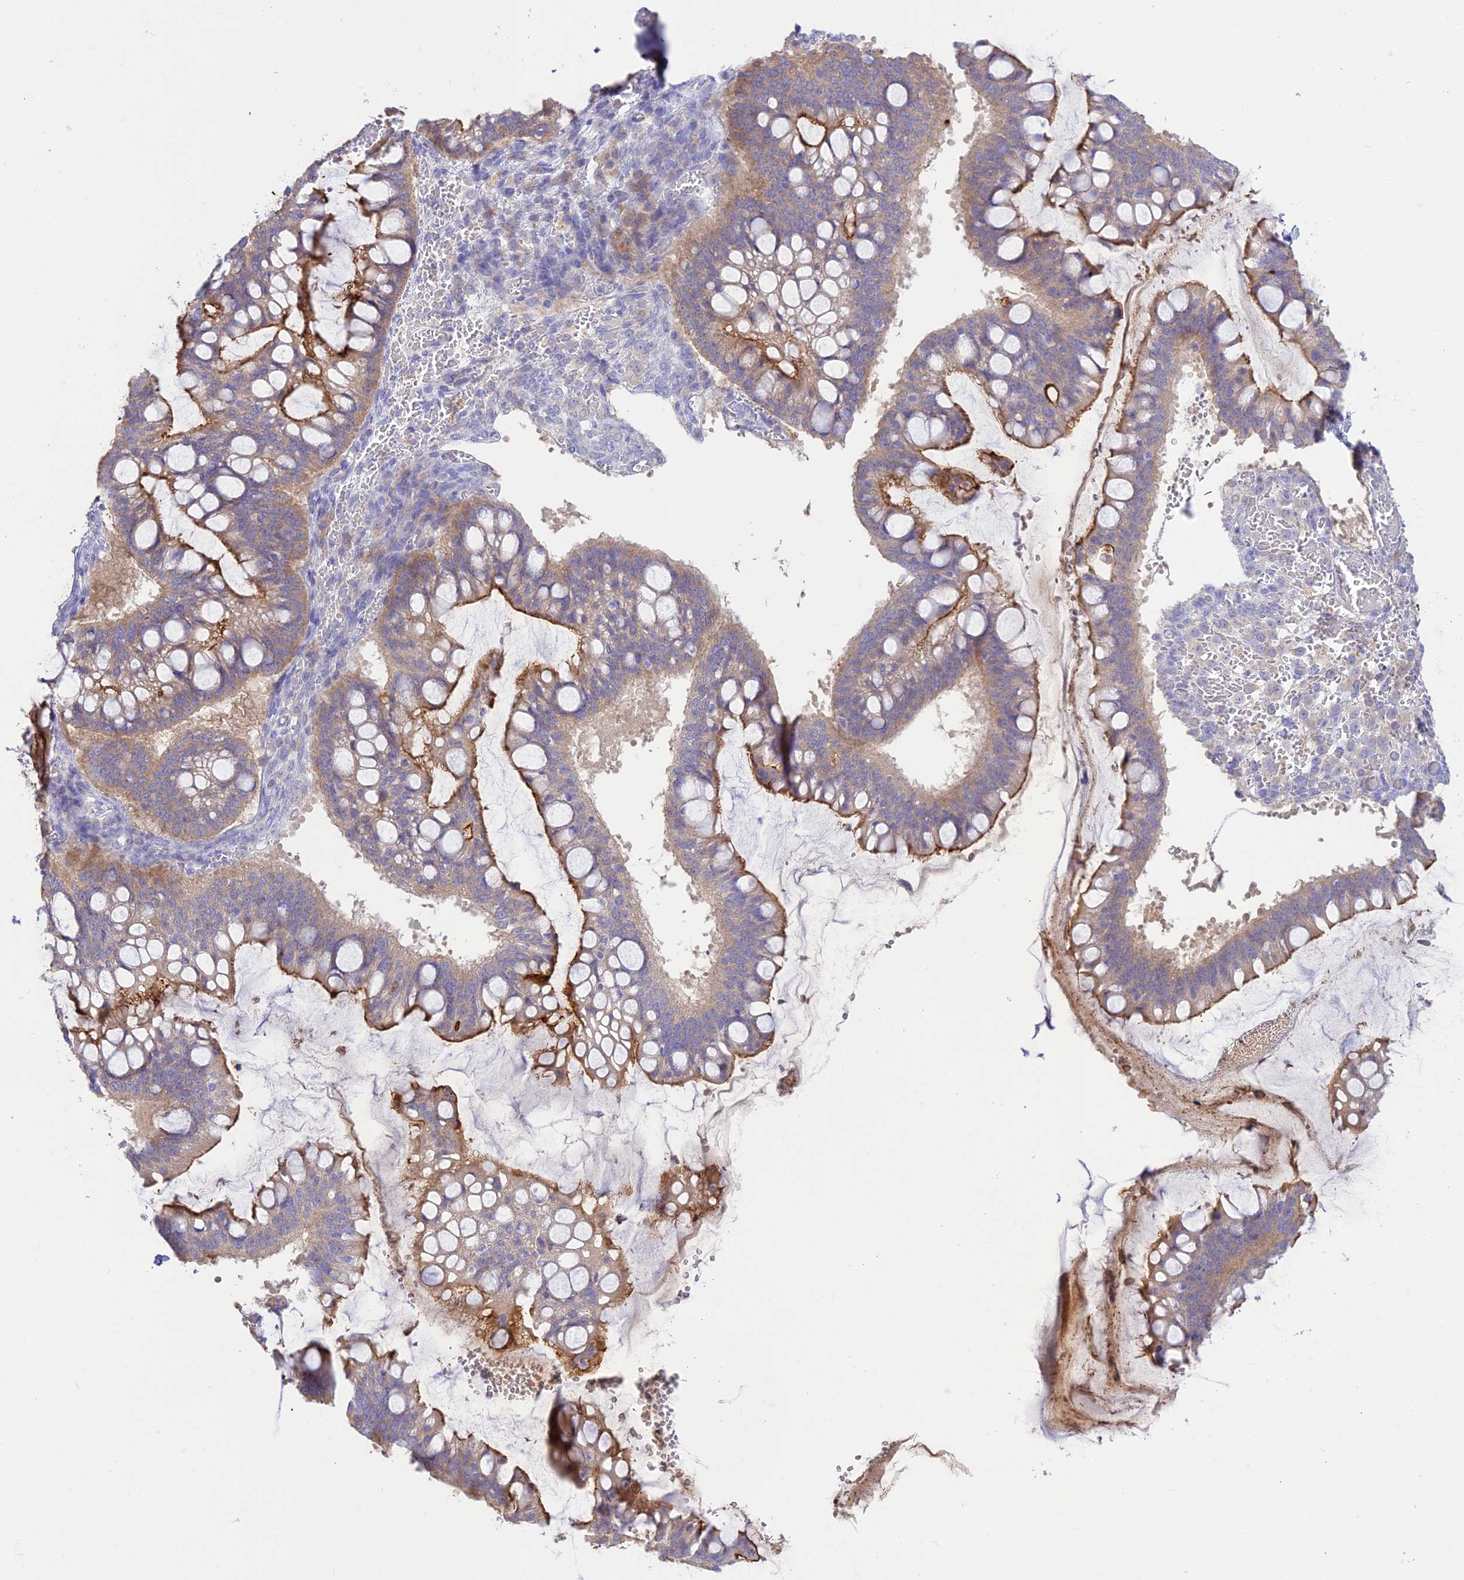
{"staining": {"intensity": "moderate", "quantity": "25%-75%", "location": "cytoplasmic/membranous"}, "tissue": "ovarian cancer", "cell_type": "Tumor cells", "image_type": "cancer", "snomed": [{"axis": "morphology", "description": "Cystadenocarcinoma, mucinous, NOS"}, {"axis": "topography", "description": "Ovary"}], "caption": "Protein expression analysis of human ovarian cancer (mucinous cystadenocarcinoma) reveals moderate cytoplasmic/membranous expression in about 25%-75% of tumor cells.", "gene": "NLRP9", "patient": {"sex": "female", "age": 73}}